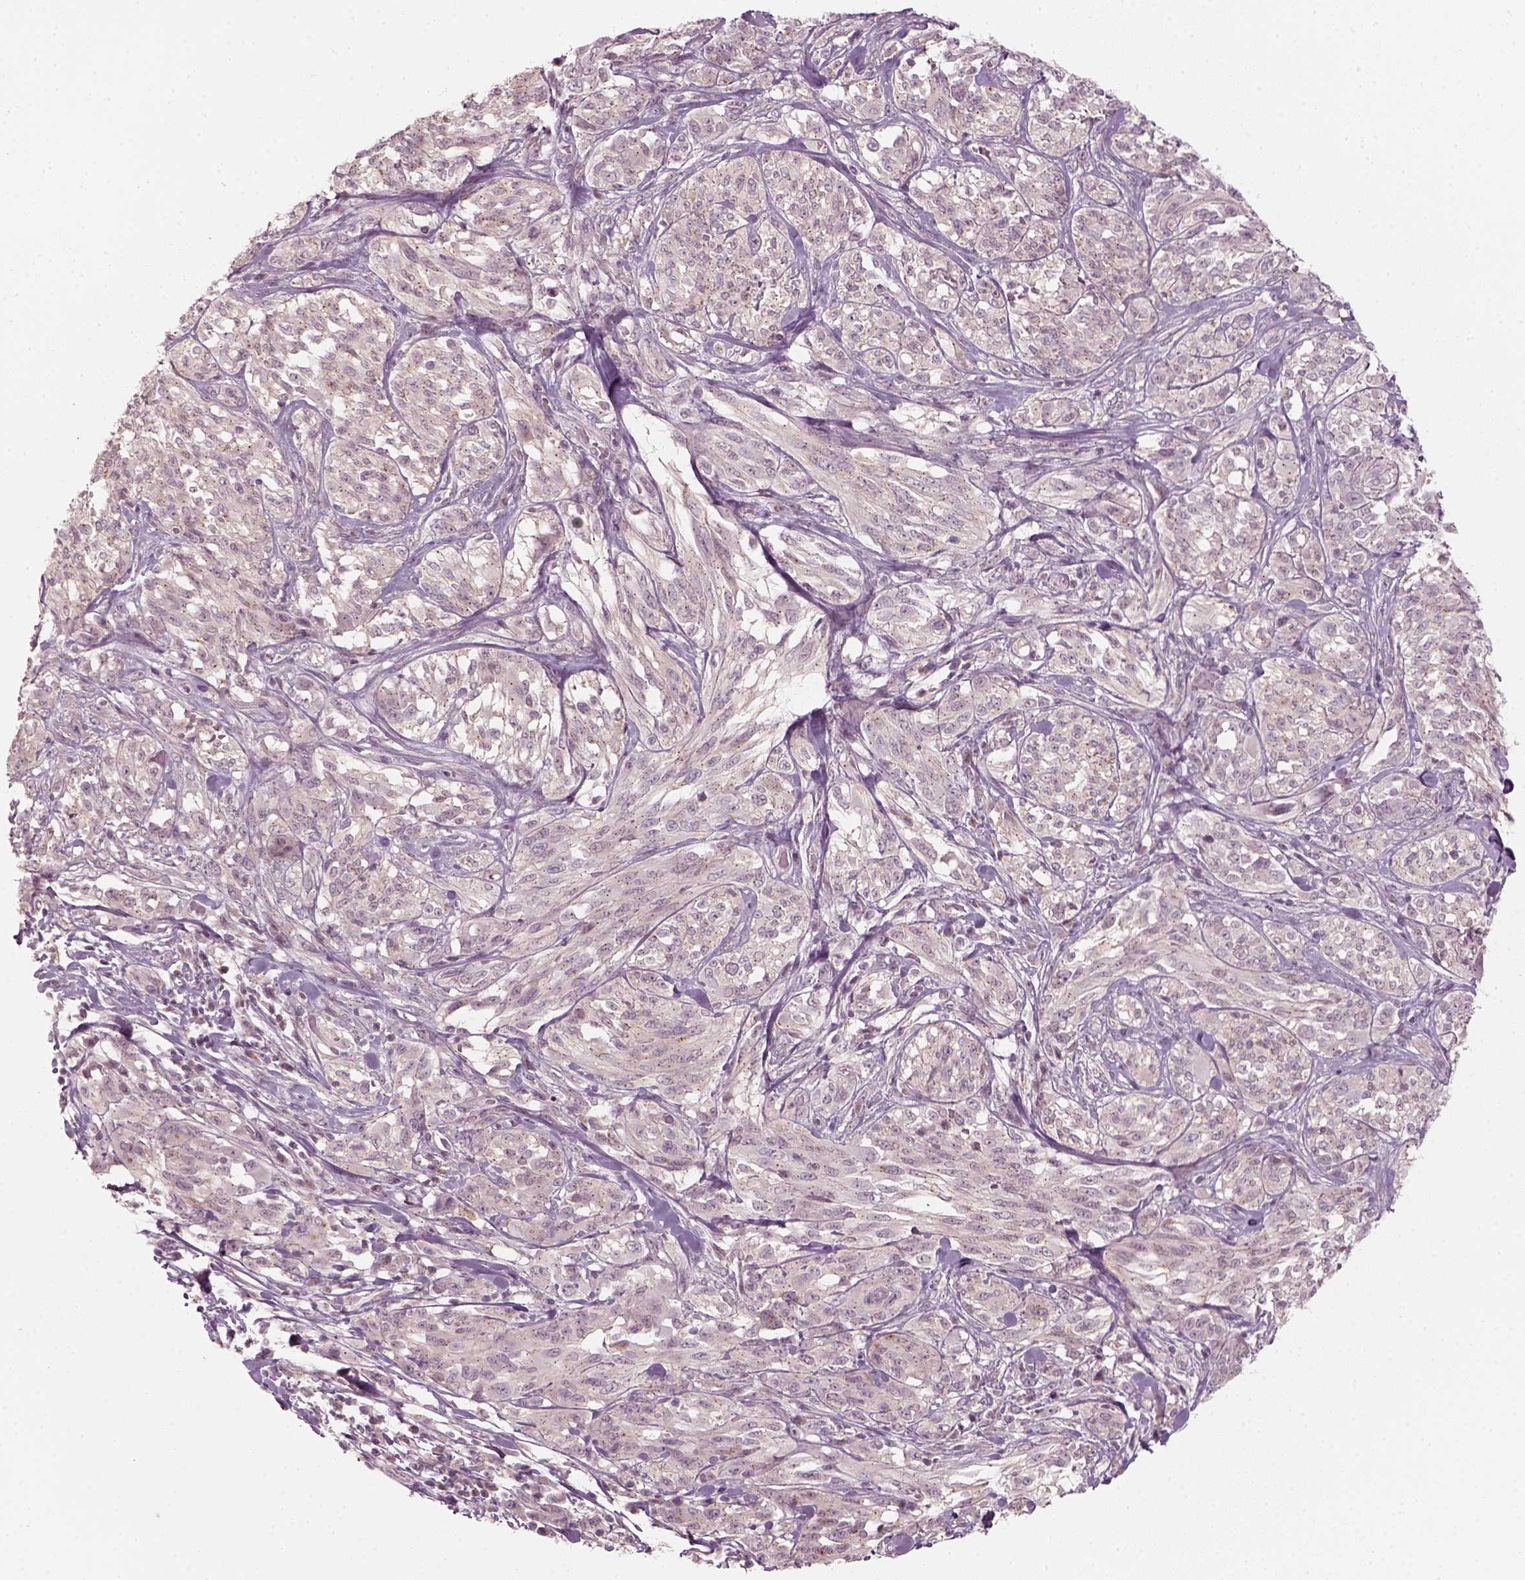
{"staining": {"intensity": "negative", "quantity": "none", "location": "none"}, "tissue": "melanoma", "cell_type": "Tumor cells", "image_type": "cancer", "snomed": [{"axis": "morphology", "description": "Malignant melanoma, NOS"}, {"axis": "topography", "description": "Skin"}], "caption": "This is an immunohistochemistry (IHC) image of malignant melanoma. There is no staining in tumor cells.", "gene": "MLIP", "patient": {"sex": "female", "age": 91}}